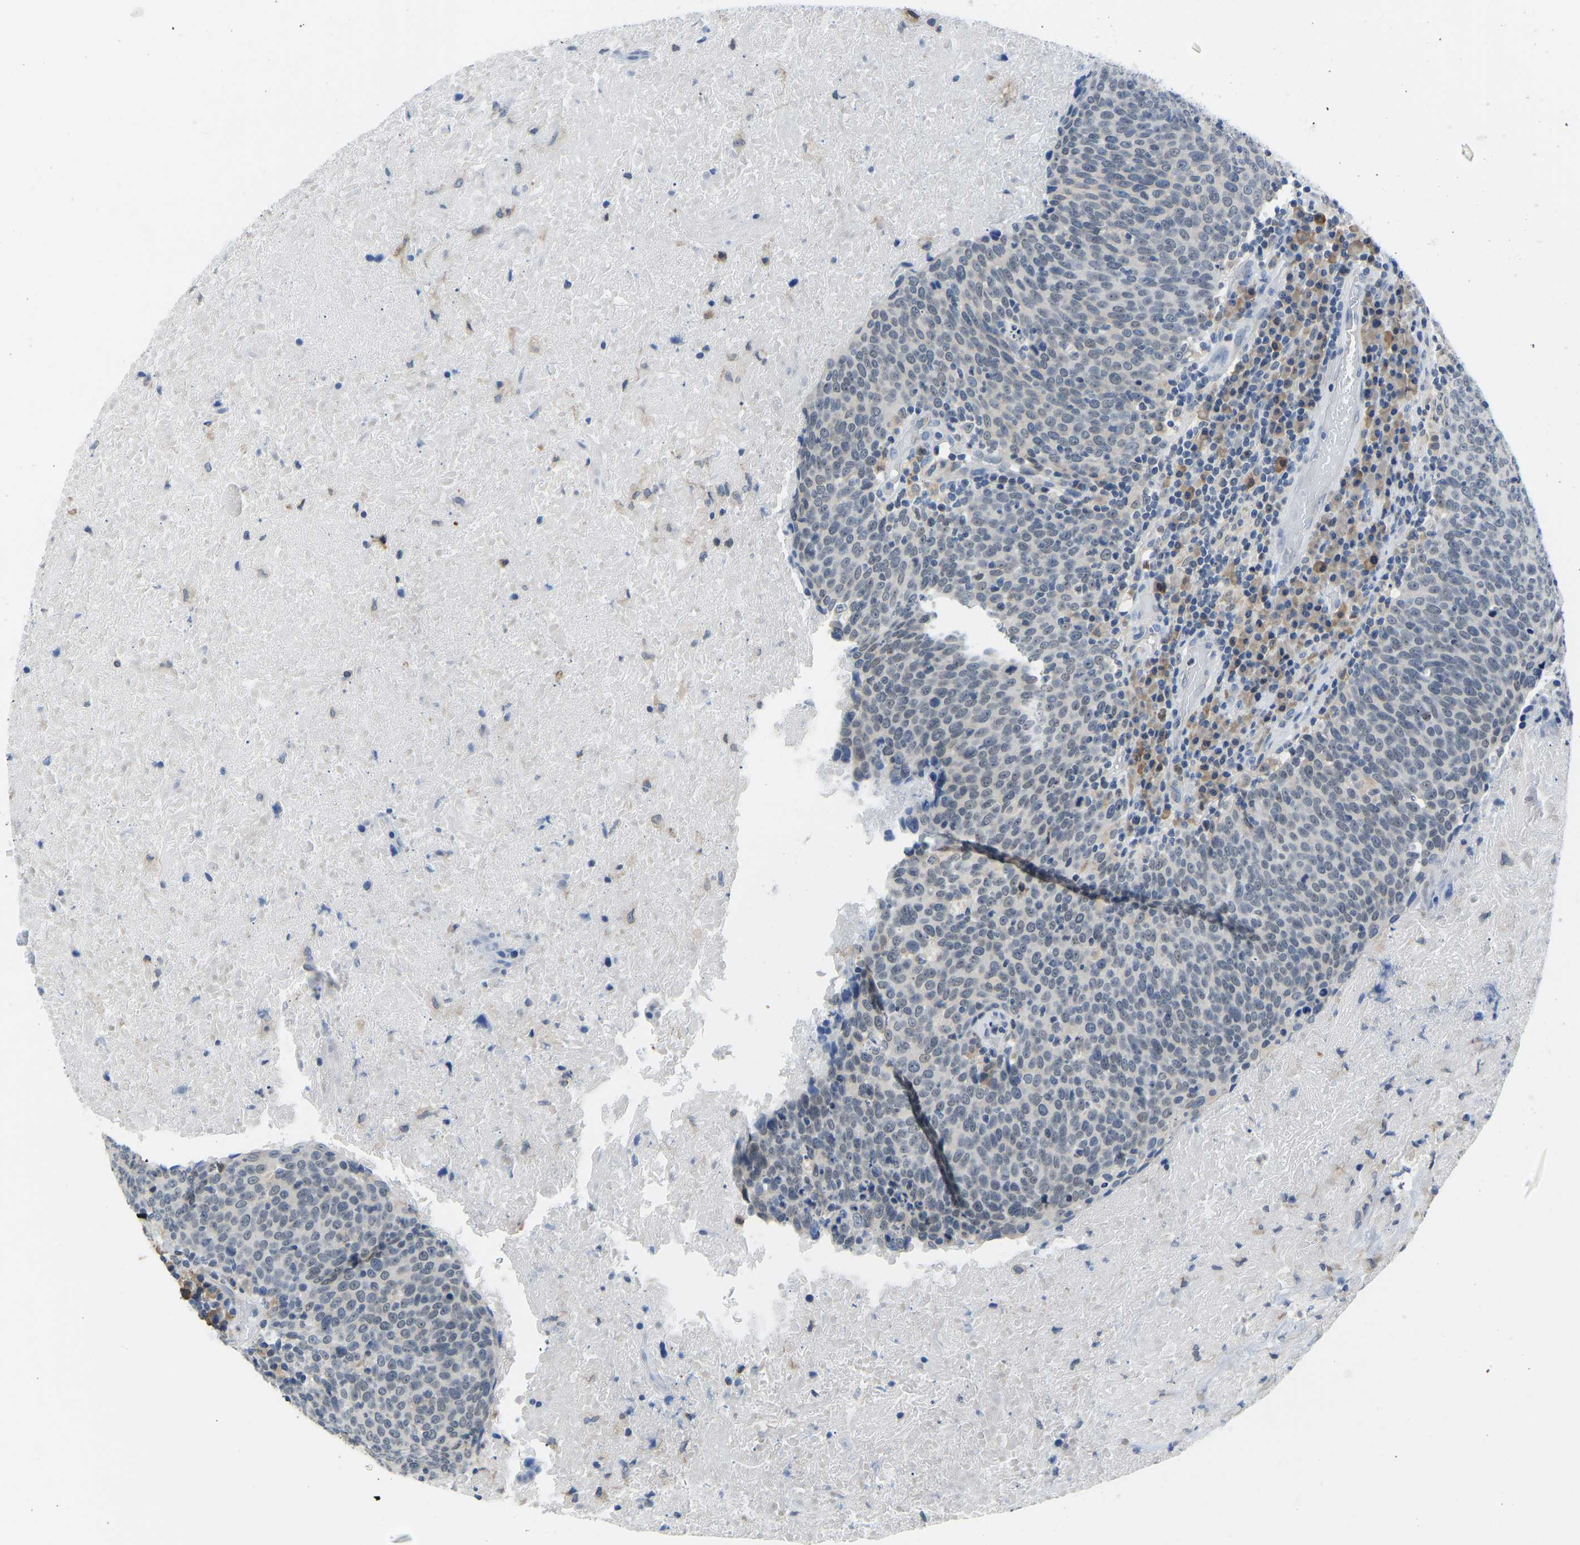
{"staining": {"intensity": "negative", "quantity": "none", "location": "none"}, "tissue": "head and neck cancer", "cell_type": "Tumor cells", "image_type": "cancer", "snomed": [{"axis": "morphology", "description": "Squamous cell carcinoma, NOS"}, {"axis": "morphology", "description": "Squamous cell carcinoma, metastatic, NOS"}, {"axis": "topography", "description": "Lymph node"}, {"axis": "topography", "description": "Head-Neck"}], "caption": "This is an immunohistochemistry photomicrograph of head and neck cancer. There is no expression in tumor cells.", "gene": "VRK1", "patient": {"sex": "male", "age": 62}}